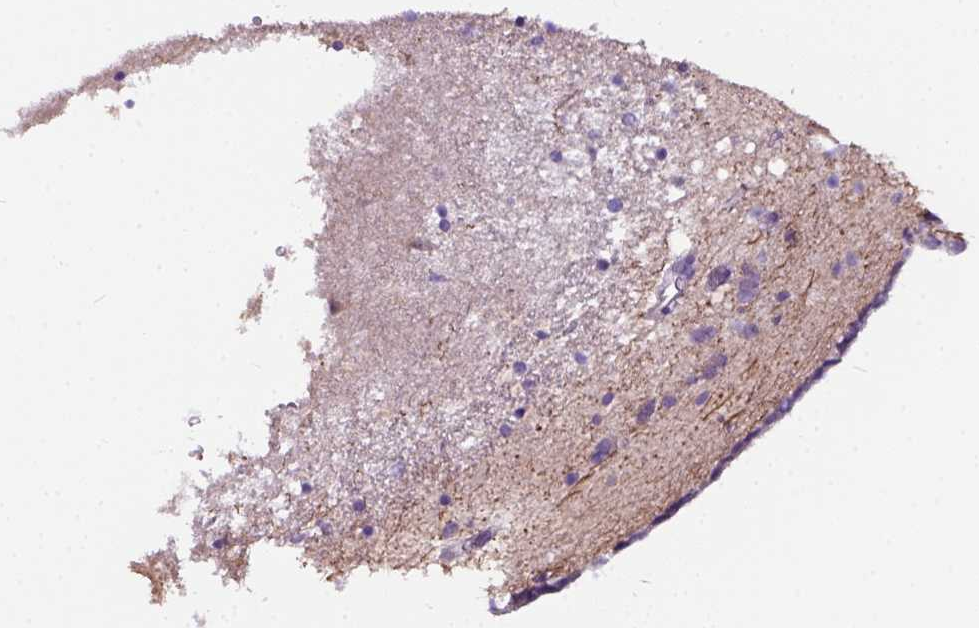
{"staining": {"intensity": "strong", "quantity": "<25%", "location": "cytoplasmic/membranous"}, "tissue": "caudate", "cell_type": "Glial cells", "image_type": "normal", "snomed": [{"axis": "morphology", "description": "Normal tissue, NOS"}, {"axis": "topography", "description": "Lateral ventricle wall"}], "caption": "High-magnification brightfield microscopy of unremarkable caudate stained with DAB (brown) and counterstained with hematoxylin (blue). glial cells exhibit strong cytoplasmic/membranous staining is appreciated in approximately<25% of cells. (DAB (3,3'-diaminobenzidine) IHC with brightfield microscopy, high magnification).", "gene": "NEK5", "patient": {"sex": "female", "age": 42}}